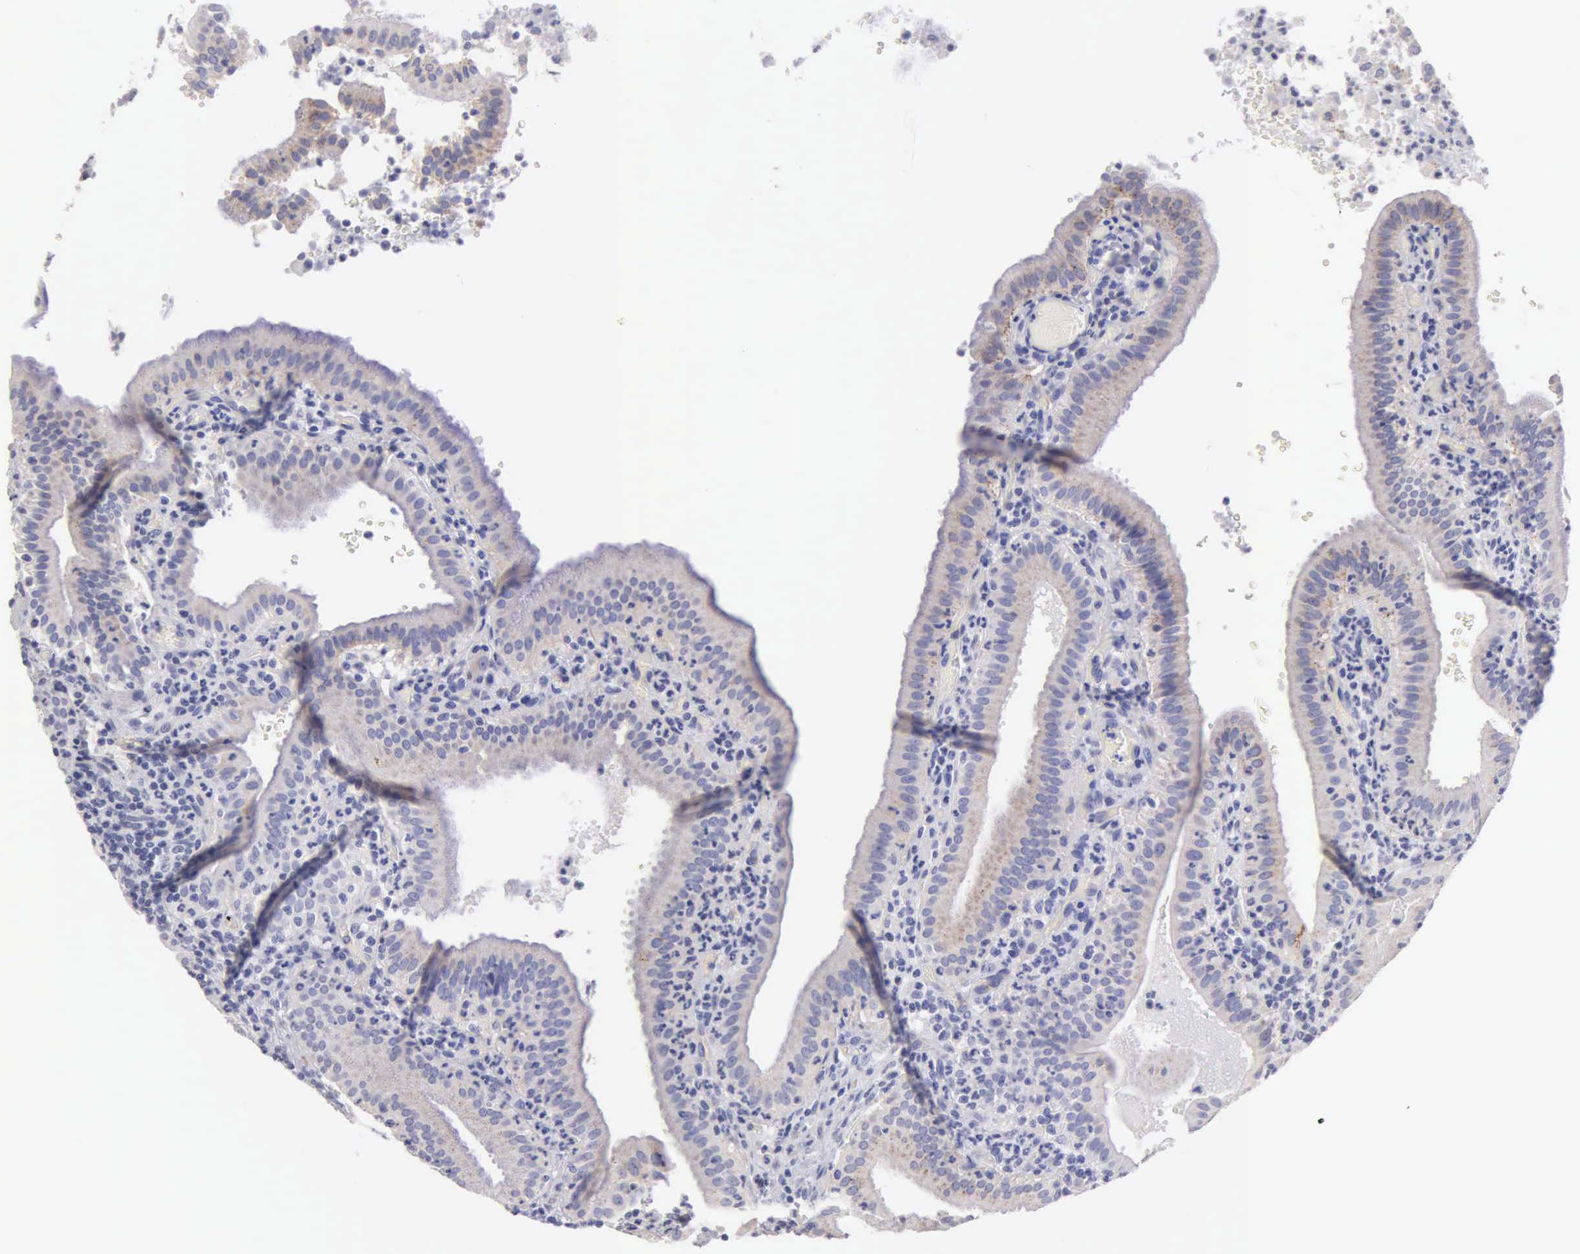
{"staining": {"intensity": "weak", "quantity": "25%-75%", "location": "cytoplasmic/membranous"}, "tissue": "gallbladder", "cell_type": "Glandular cells", "image_type": "normal", "snomed": [{"axis": "morphology", "description": "Normal tissue, NOS"}, {"axis": "topography", "description": "Gallbladder"}], "caption": "IHC (DAB (3,3'-diaminobenzidine)) staining of benign gallbladder displays weak cytoplasmic/membranous protein staining in about 25%-75% of glandular cells.", "gene": "APP", "patient": {"sex": "male", "age": 59}}